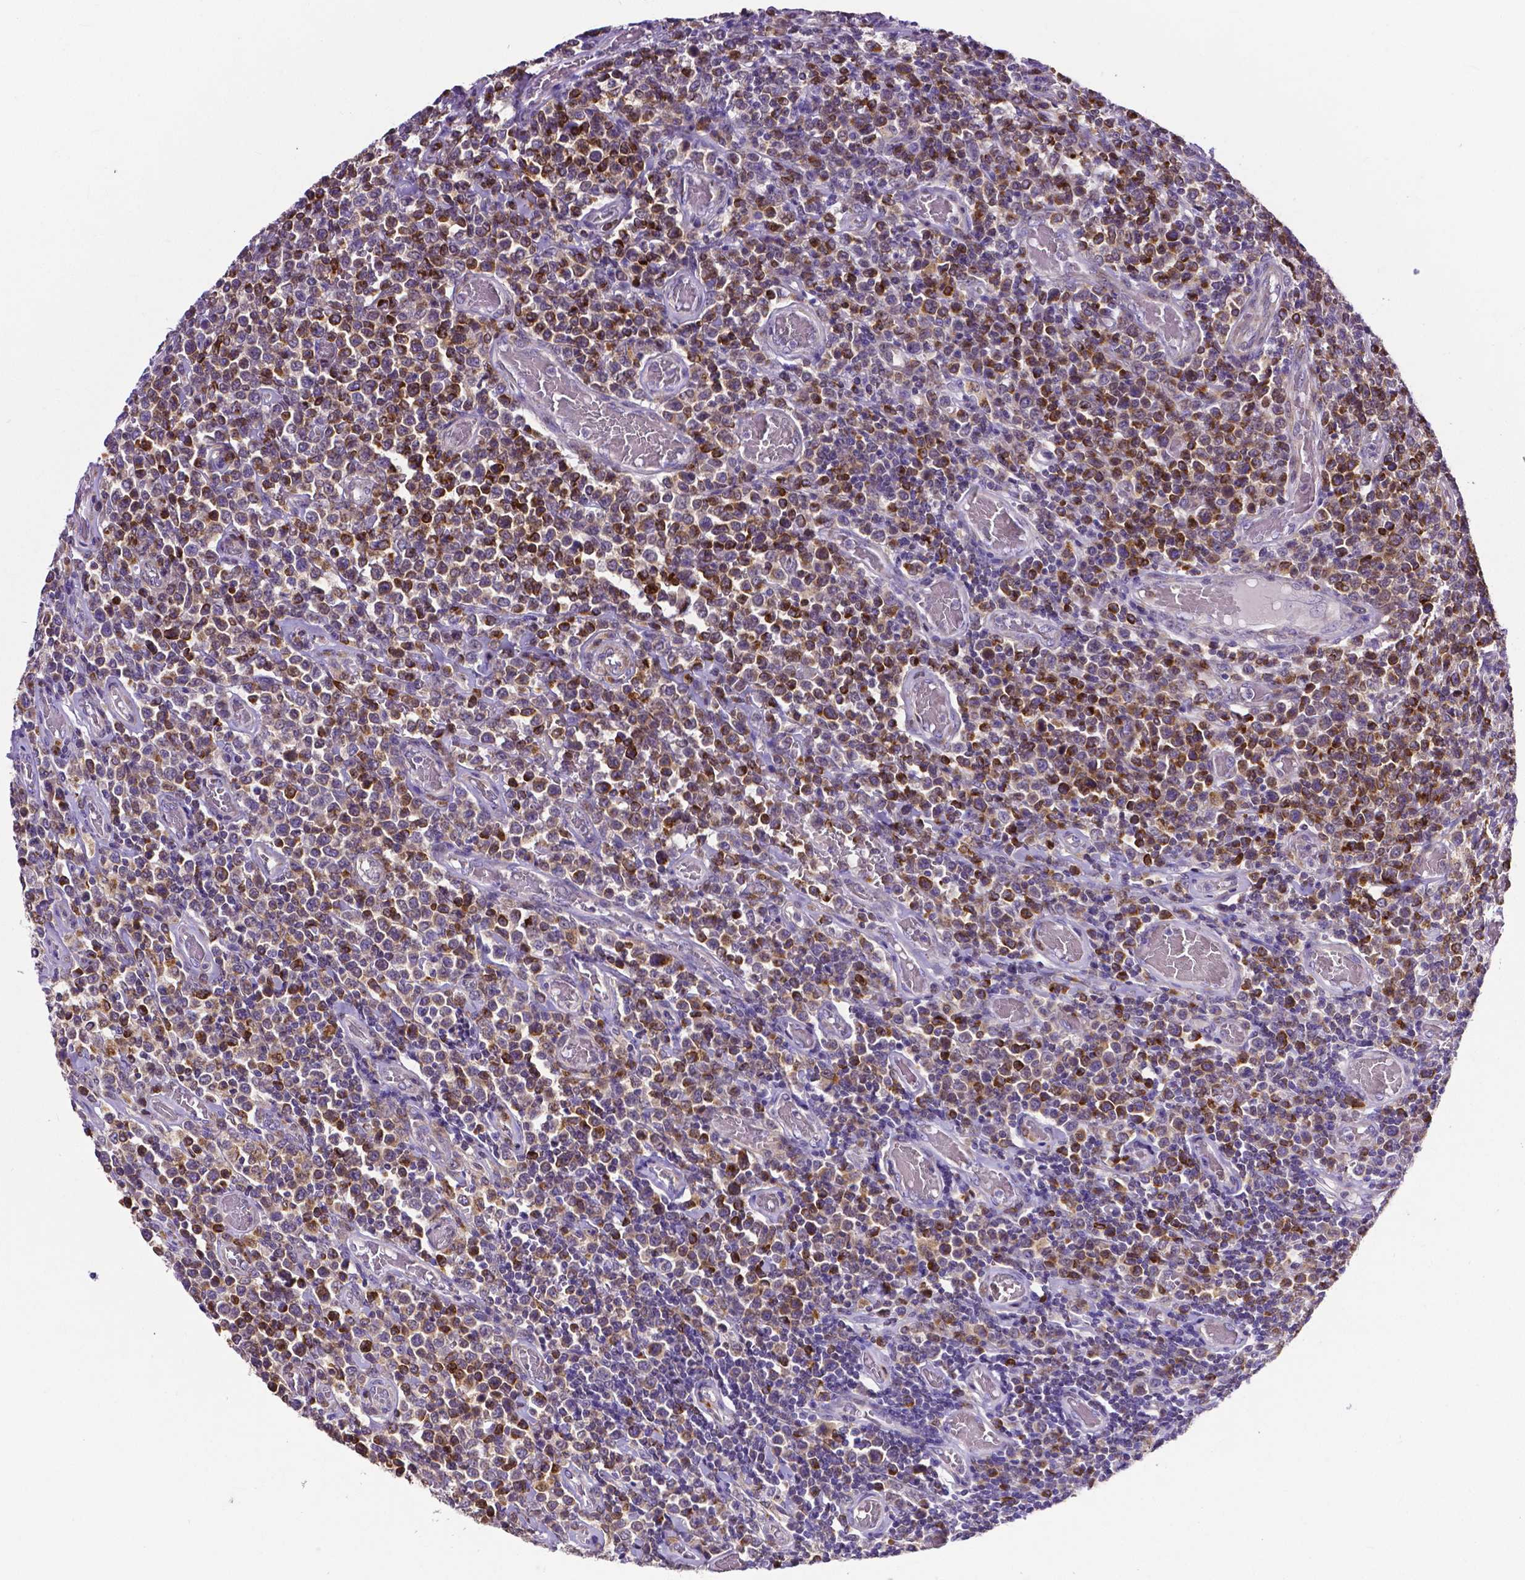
{"staining": {"intensity": "strong", "quantity": ">75%", "location": "cytoplasmic/membranous"}, "tissue": "lymphoma", "cell_type": "Tumor cells", "image_type": "cancer", "snomed": [{"axis": "morphology", "description": "Malignant lymphoma, non-Hodgkin's type, High grade"}, {"axis": "topography", "description": "Soft tissue"}], "caption": "This photomicrograph reveals high-grade malignant lymphoma, non-Hodgkin's type stained with immunohistochemistry to label a protein in brown. The cytoplasmic/membranous of tumor cells show strong positivity for the protein. Nuclei are counter-stained blue.", "gene": "MCL1", "patient": {"sex": "female", "age": 56}}